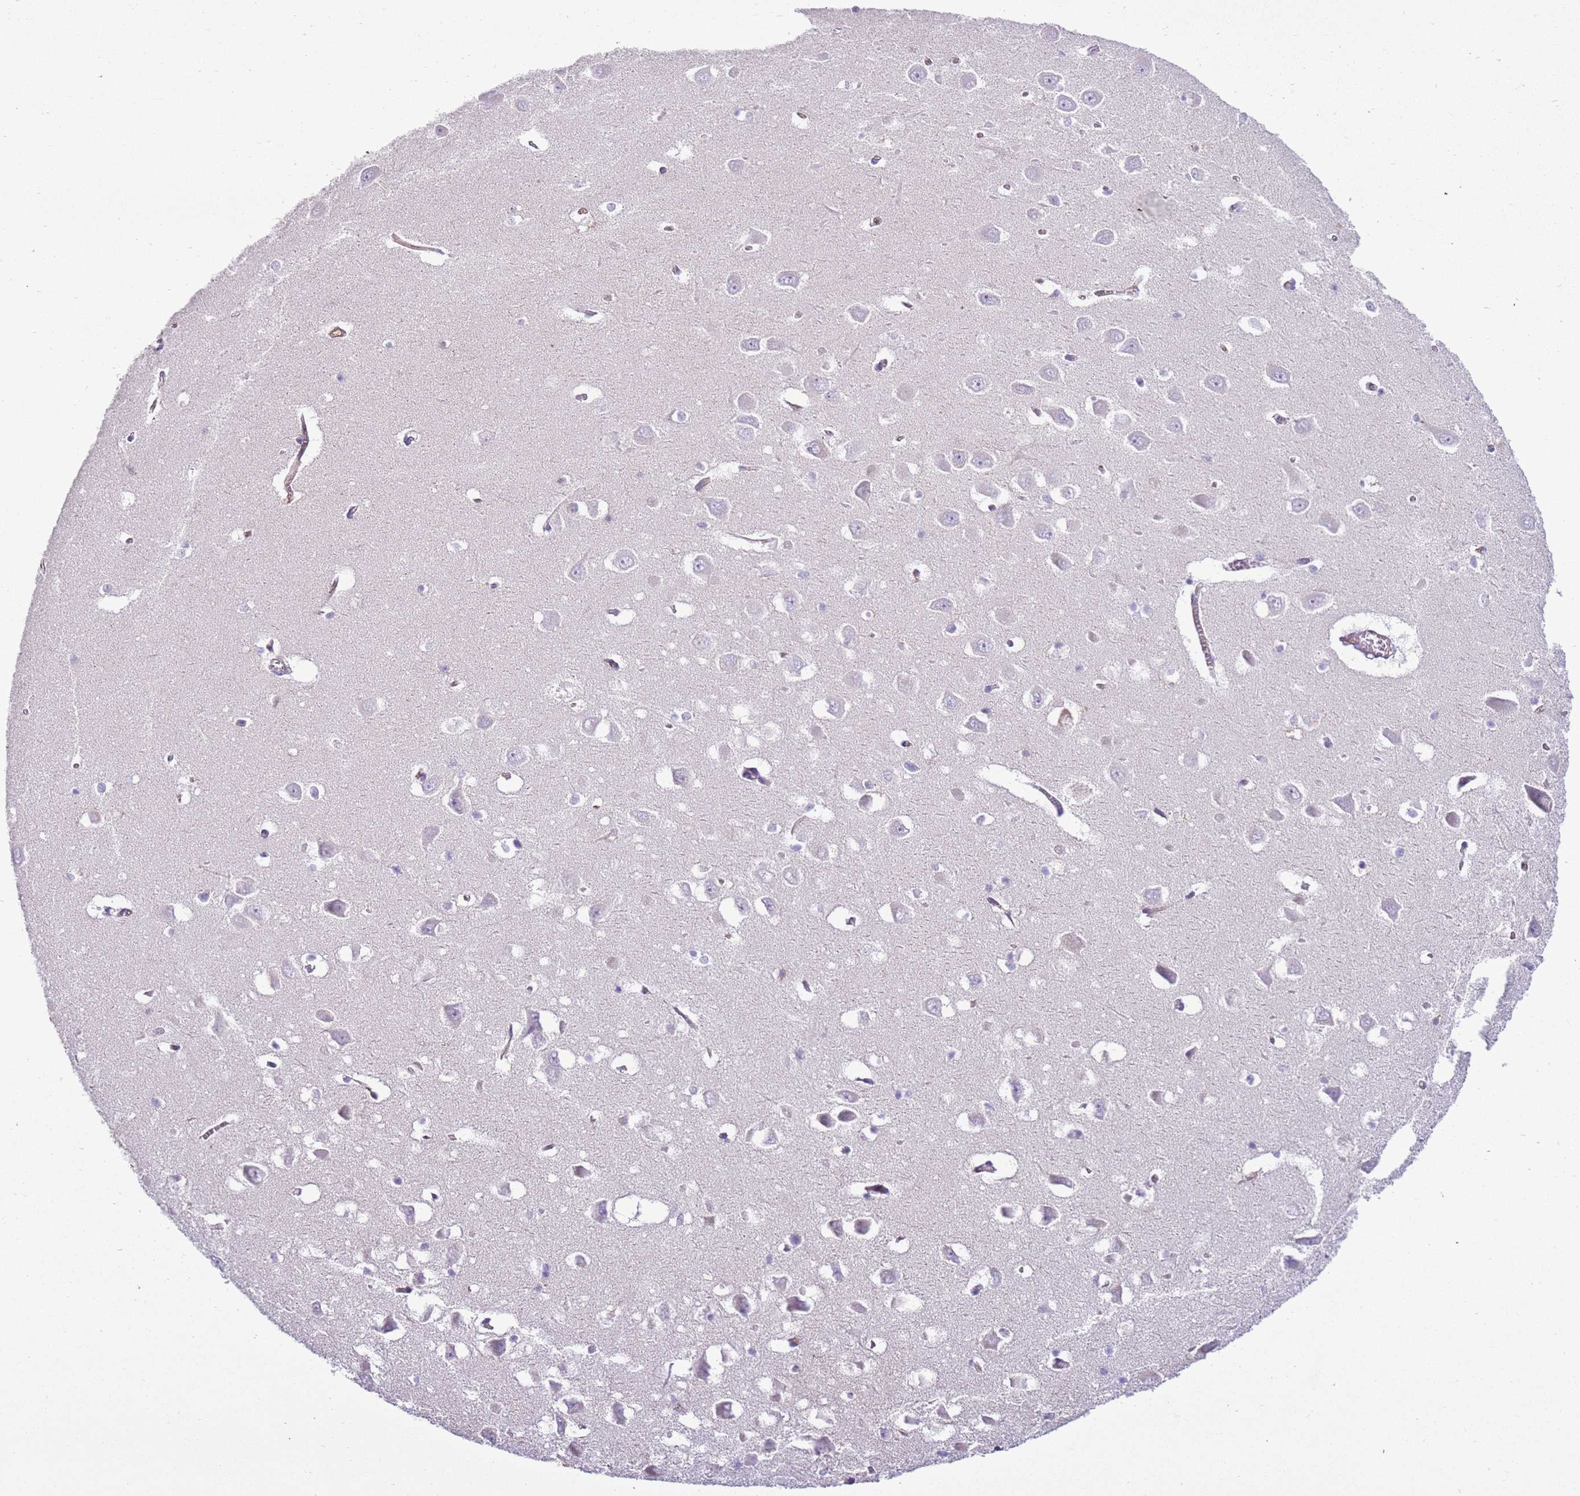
{"staining": {"intensity": "negative", "quantity": "none", "location": "none"}, "tissue": "hippocampus", "cell_type": "Glial cells", "image_type": "normal", "snomed": [{"axis": "morphology", "description": "Normal tissue, NOS"}, {"axis": "topography", "description": "Hippocampus"}], "caption": "Human hippocampus stained for a protein using immunohistochemistry (IHC) reveals no staining in glial cells.", "gene": "SNX21", "patient": {"sex": "male", "age": 70}}